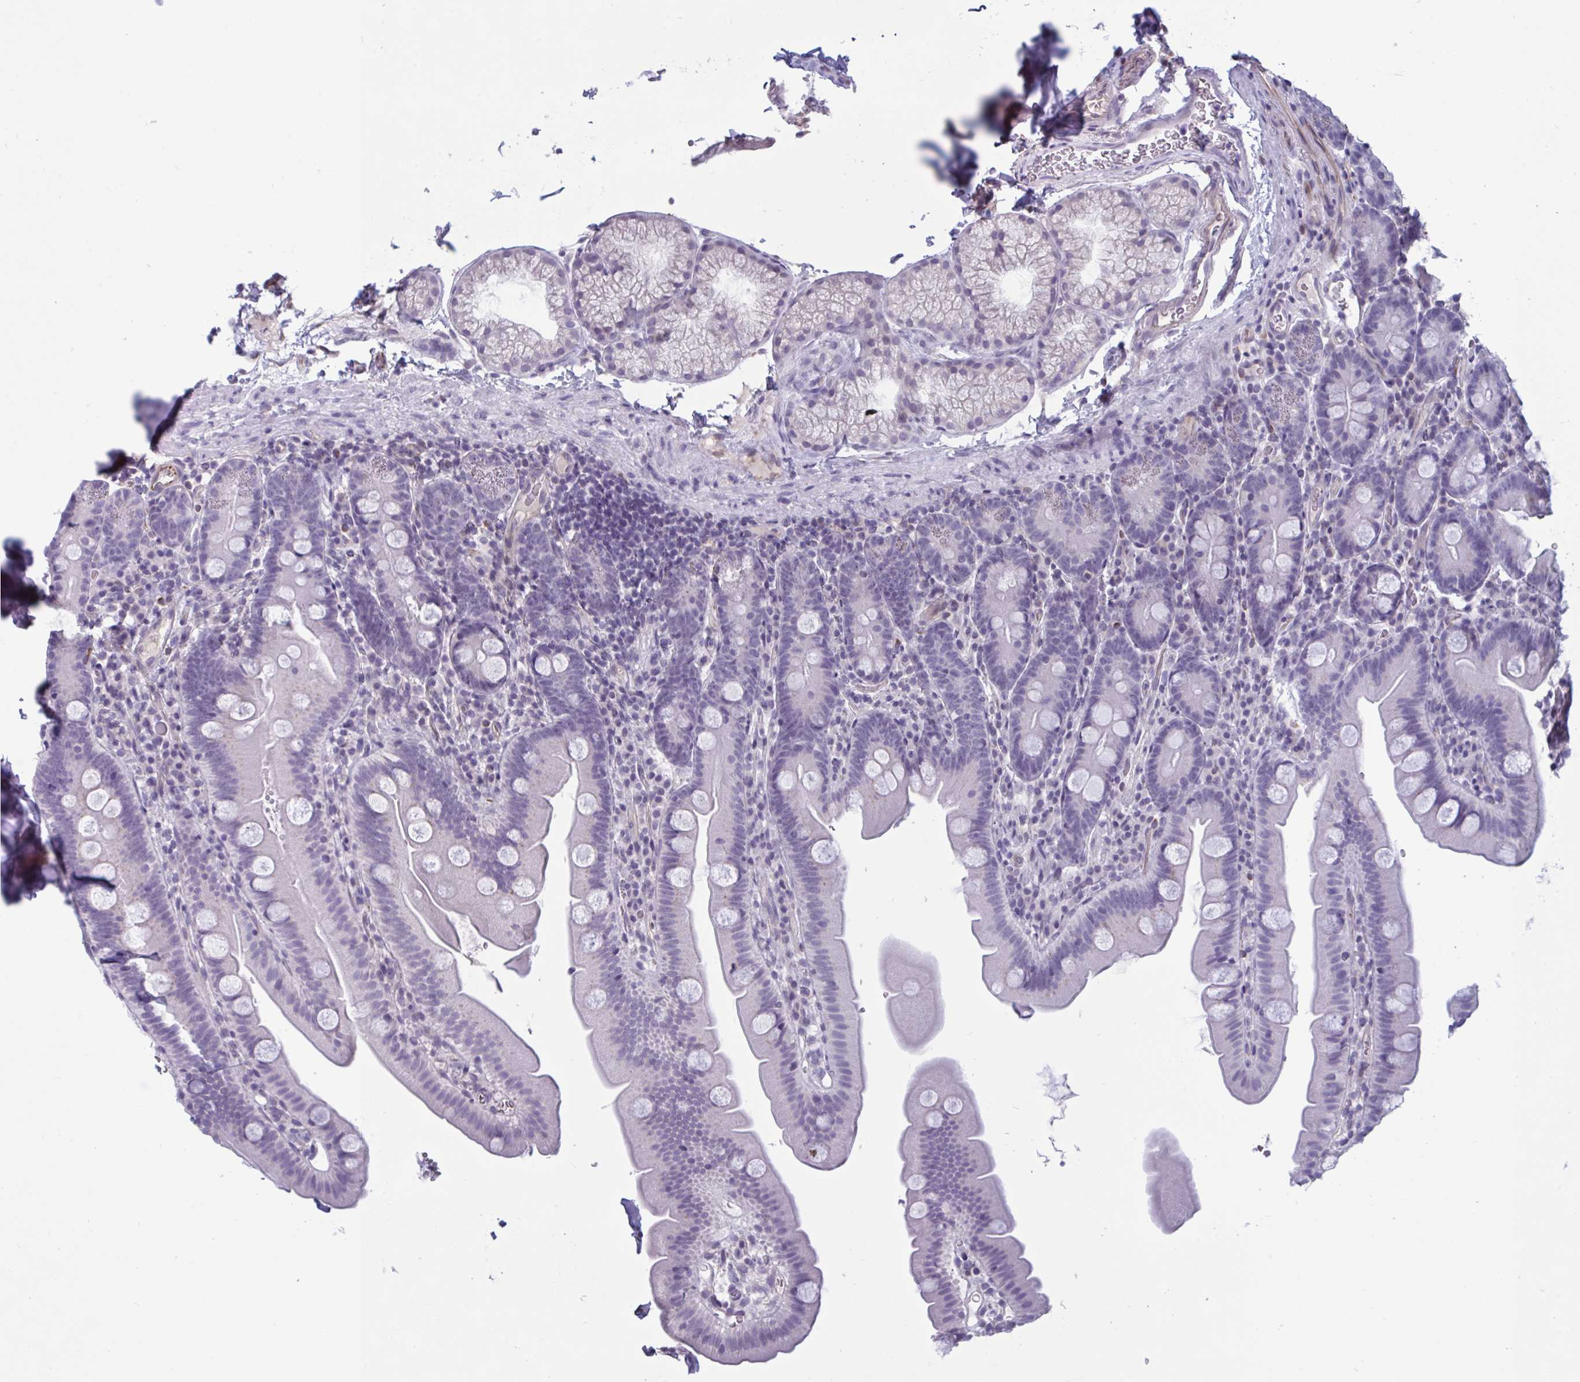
{"staining": {"intensity": "negative", "quantity": "none", "location": "none"}, "tissue": "small intestine", "cell_type": "Glandular cells", "image_type": "normal", "snomed": [{"axis": "morphology", "description": "Normal tissue, NOS"}, {"axis": "topography", "description": "Small intestine"}], "caption": "High power microscopy photomicrograph of an immunohistochemistry (IHC) micrograph of normal small intestine, revealing no significant positivity in glandular cells.", "gene": "OR1L3", "patient": {"sex": "female", "age": 68}}